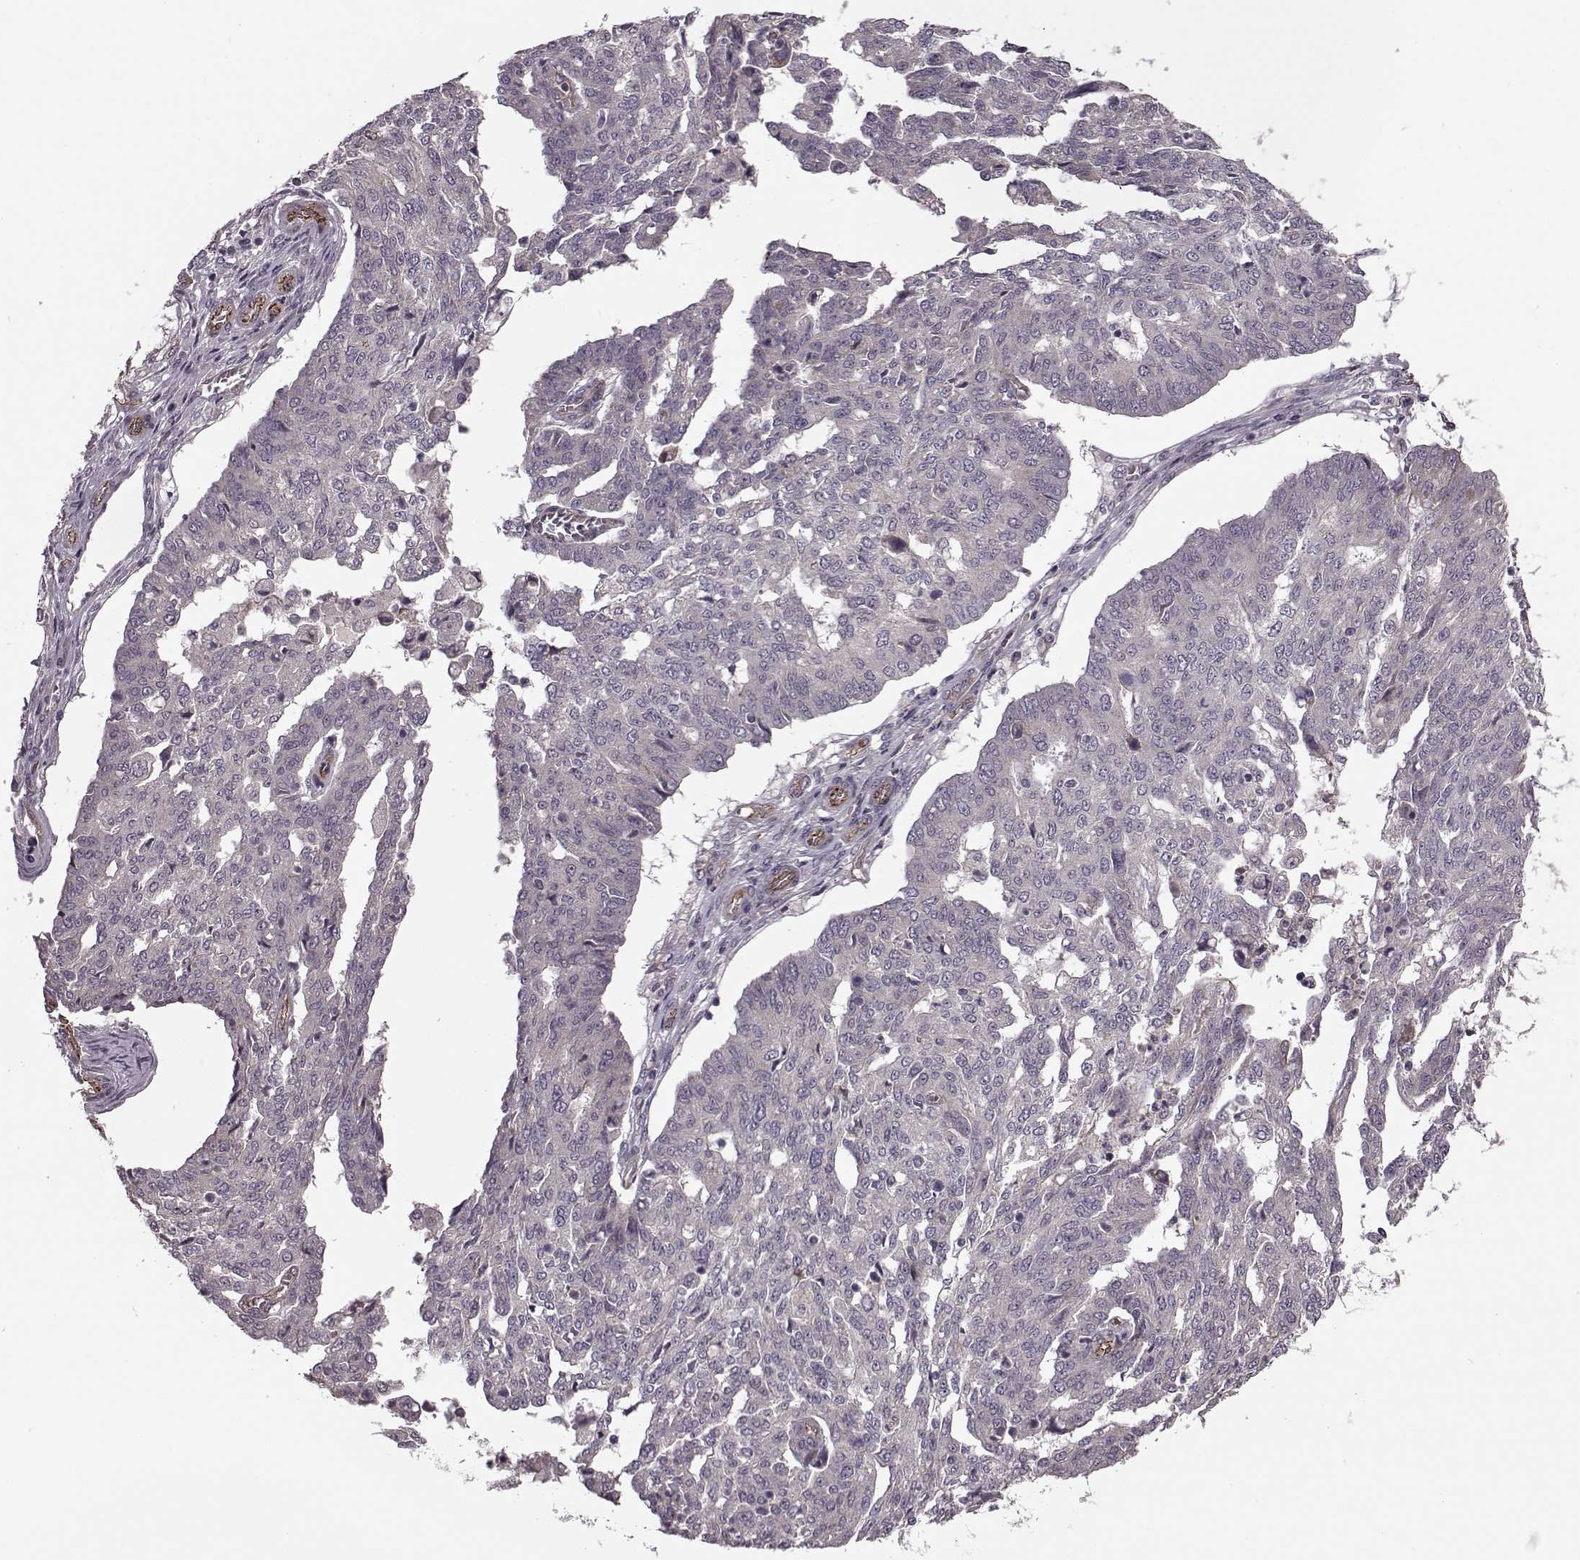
{"staining": {"intensity": "negative", "quantity": "none", "location": "none"}, "tissue": "ovarian cancer", "cell_type": "Tumor cells", "image_type": "cancer", "snomed": [{"axis": "morphology", "description": "Cystadenocarcinoma, serous, NOS"}, {"axis": "topography", "description": "Ovary"}], "caption": "IHC of human ovarian cancer exhibits no staining in tumor cells.", "gene": "SYNPO", "patient": {"sex": "female", "age": 67}}